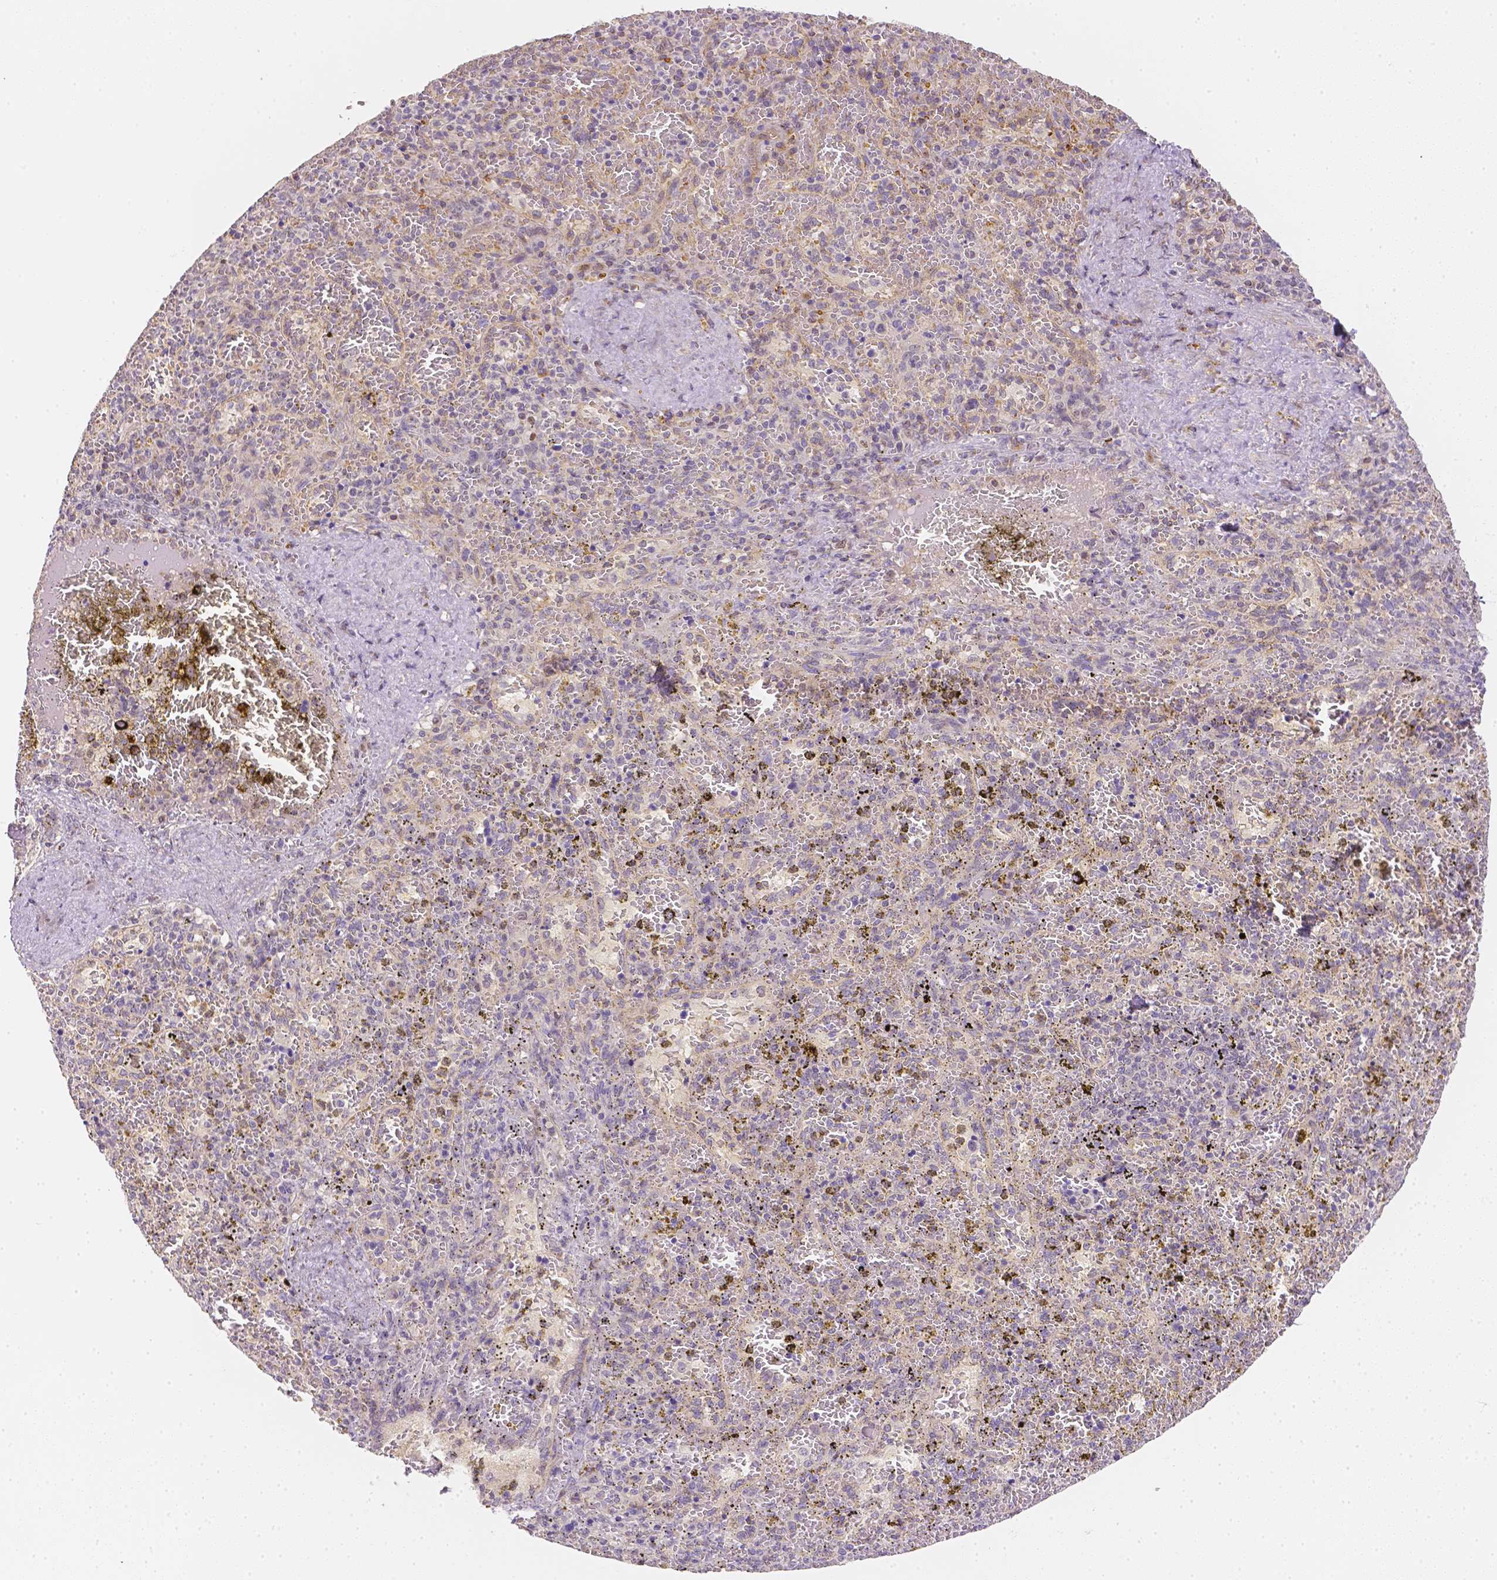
{"staining": {"intensity": "negative", "quantity": "none", "location": "none"}, "tissue": "spleen", "cell_type": "Cells in red pulp", "image_type": "normal", "snomed": [{"axis": "morphology", "description": "Normal tissue, NOS"}, {"axis": "topography", "description": "Spleen"}], "caption": "Human spleen stained for a protein using immunohistochemistry (IHC) displays no staining in cells in red pulp.", "gene": "C10orf67", "patient": {"sex": "female", "age": 50}}